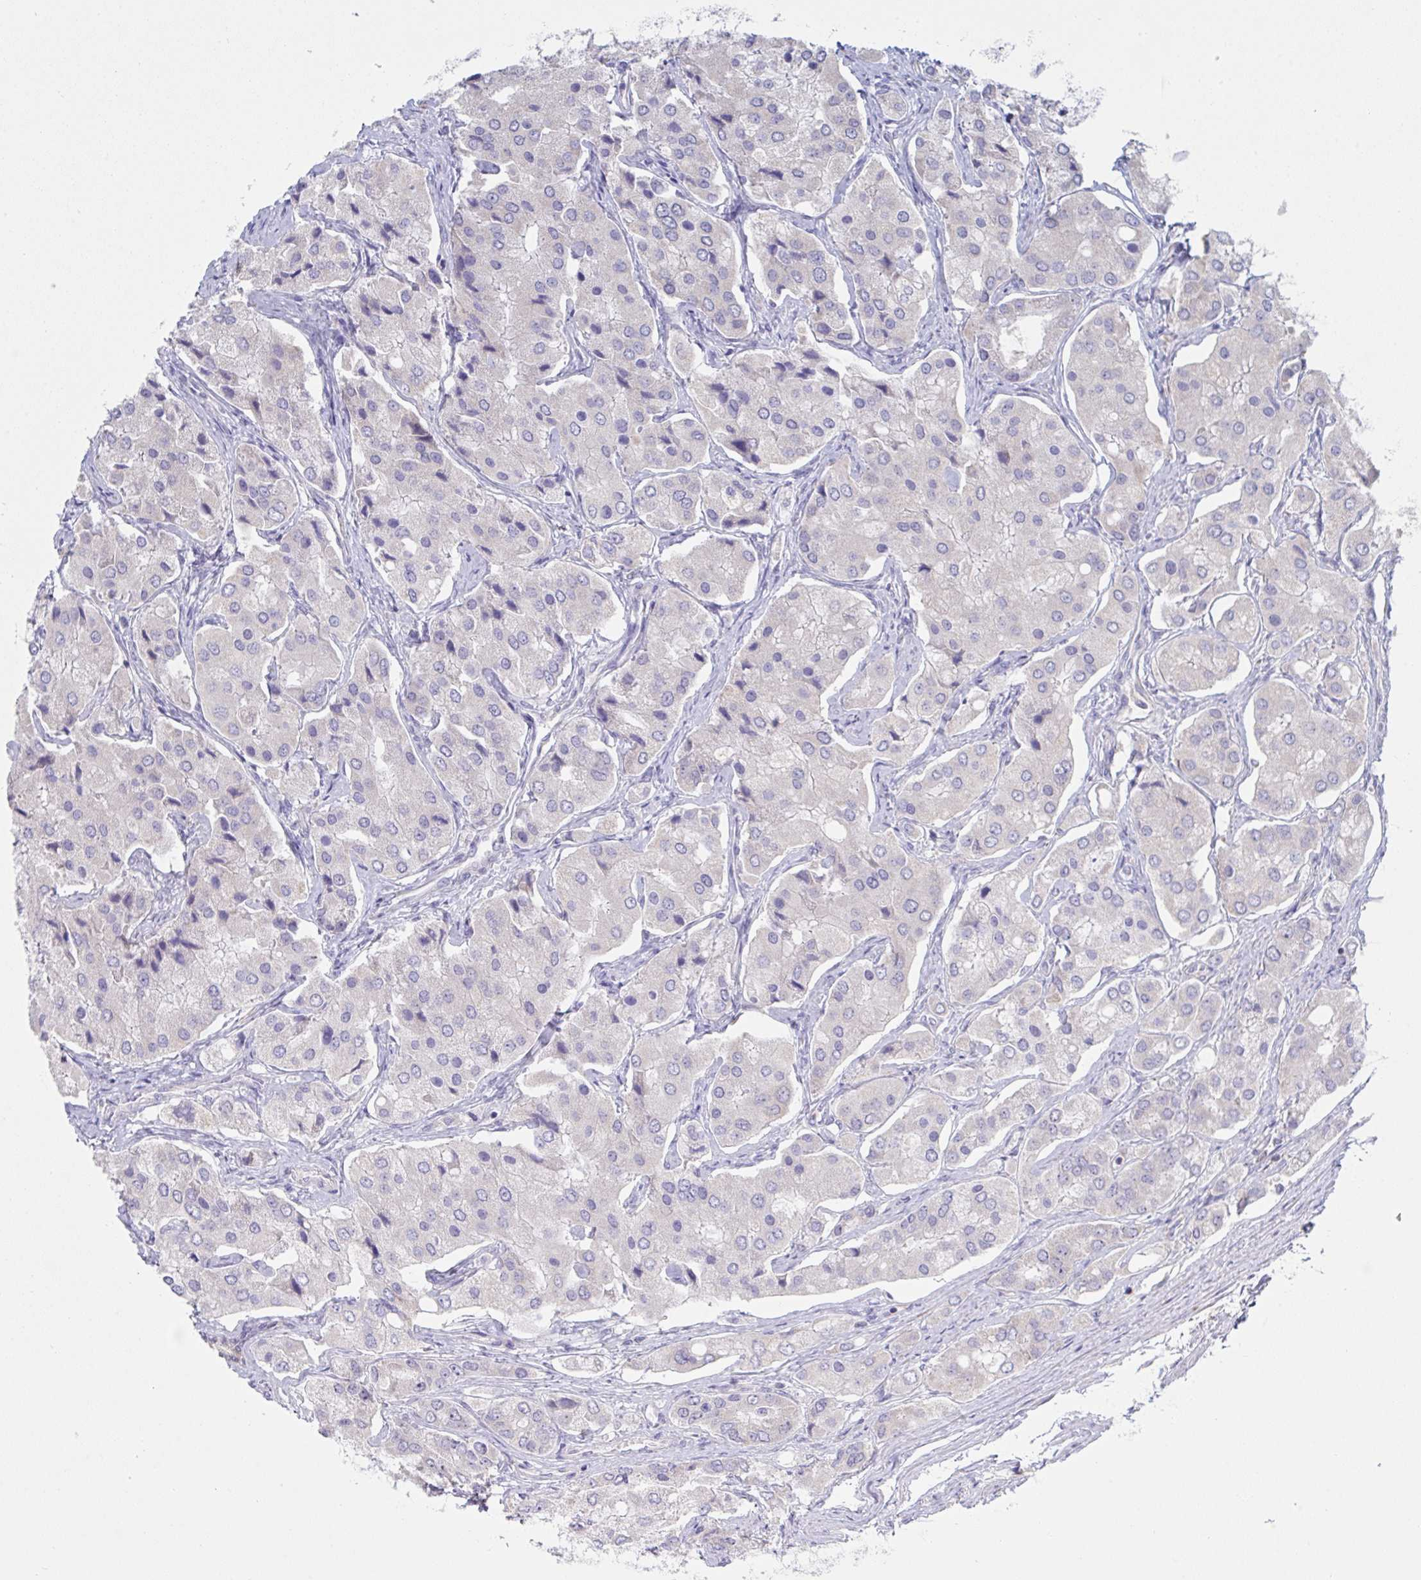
{"staining": {"intensity": "negative", "quantity": "none", "location": "none"}, "tissue": "prostate cancer", "cell_type": "Tumor cells", "image_type": "cancer", "snomed": [{"axis": "morphology", "description": "Adenocarcinoma, Low grade"}, {"axis": "topography", "description": "Prostate"}], "caption": "Immunohistochemistry (IHC) image of neoplastic tissue: prostate cancer stained with DAB (3,3'-diaminobenzidine) demonstrates no significant protein expression in tumor cells.", "gene": "NDUFA7", "patient": {"sex": "male", "age": 69}}